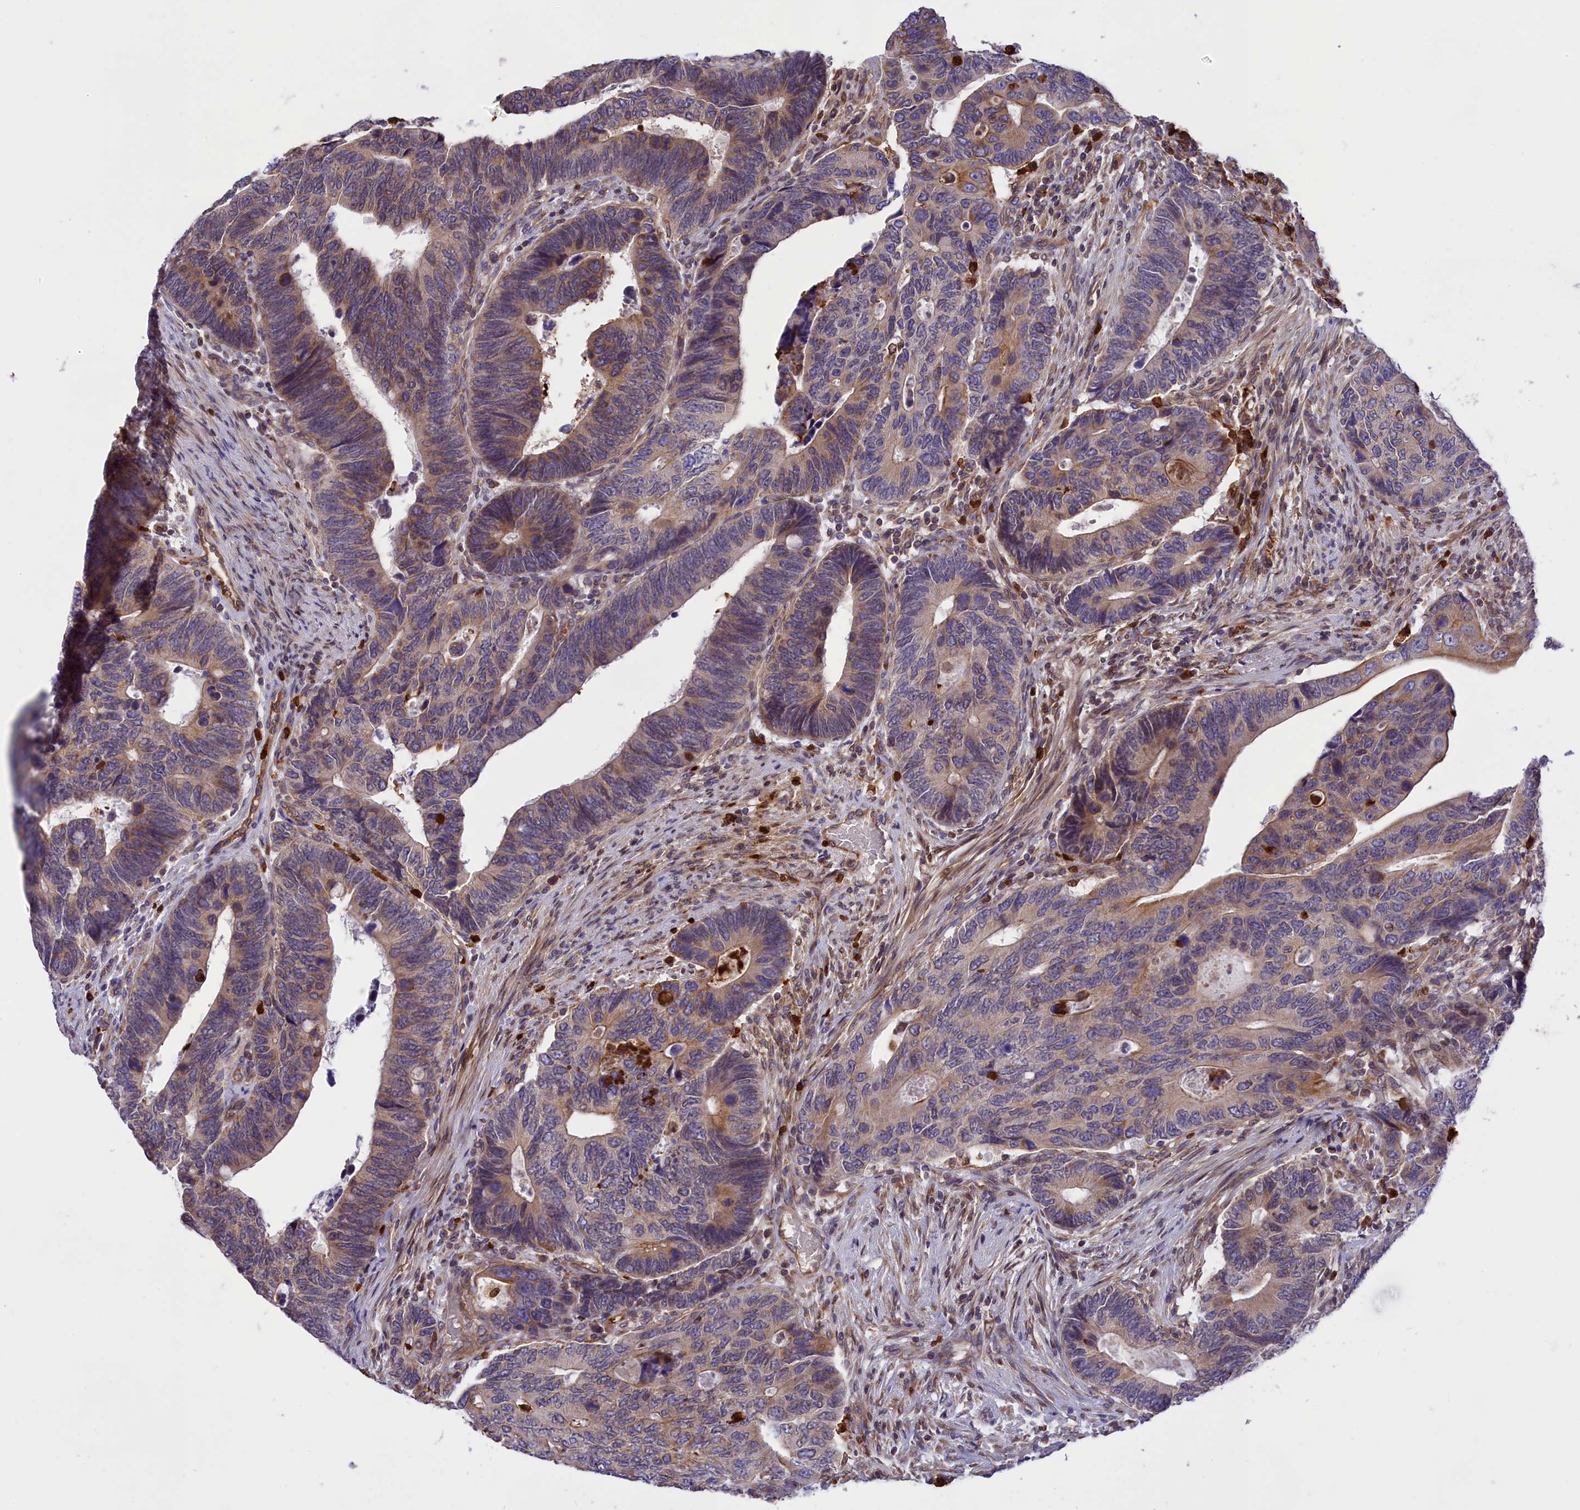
{"staining": {"intensity": "moderate", "quantity": "25%-75%", "location": "cytoplasmic/membranous"}, "tissue": "colorectal cancer", "cell_type": "Tumor cells", "image_type": "cancer", "snomed": [{"axis": "morphology", "description": "Adenocarcinoma, NOS"}, {"axis": "topography", "description": "Colon"}], "caption": "This is an image of IHC staining of colorectal cancer (adenocarcinoma), which shows moderate staining in the cytoplasmic/membranous of tumor cells.", "gene": "PKHD1L1", "patient": {"sex": "male", "age": 87}}